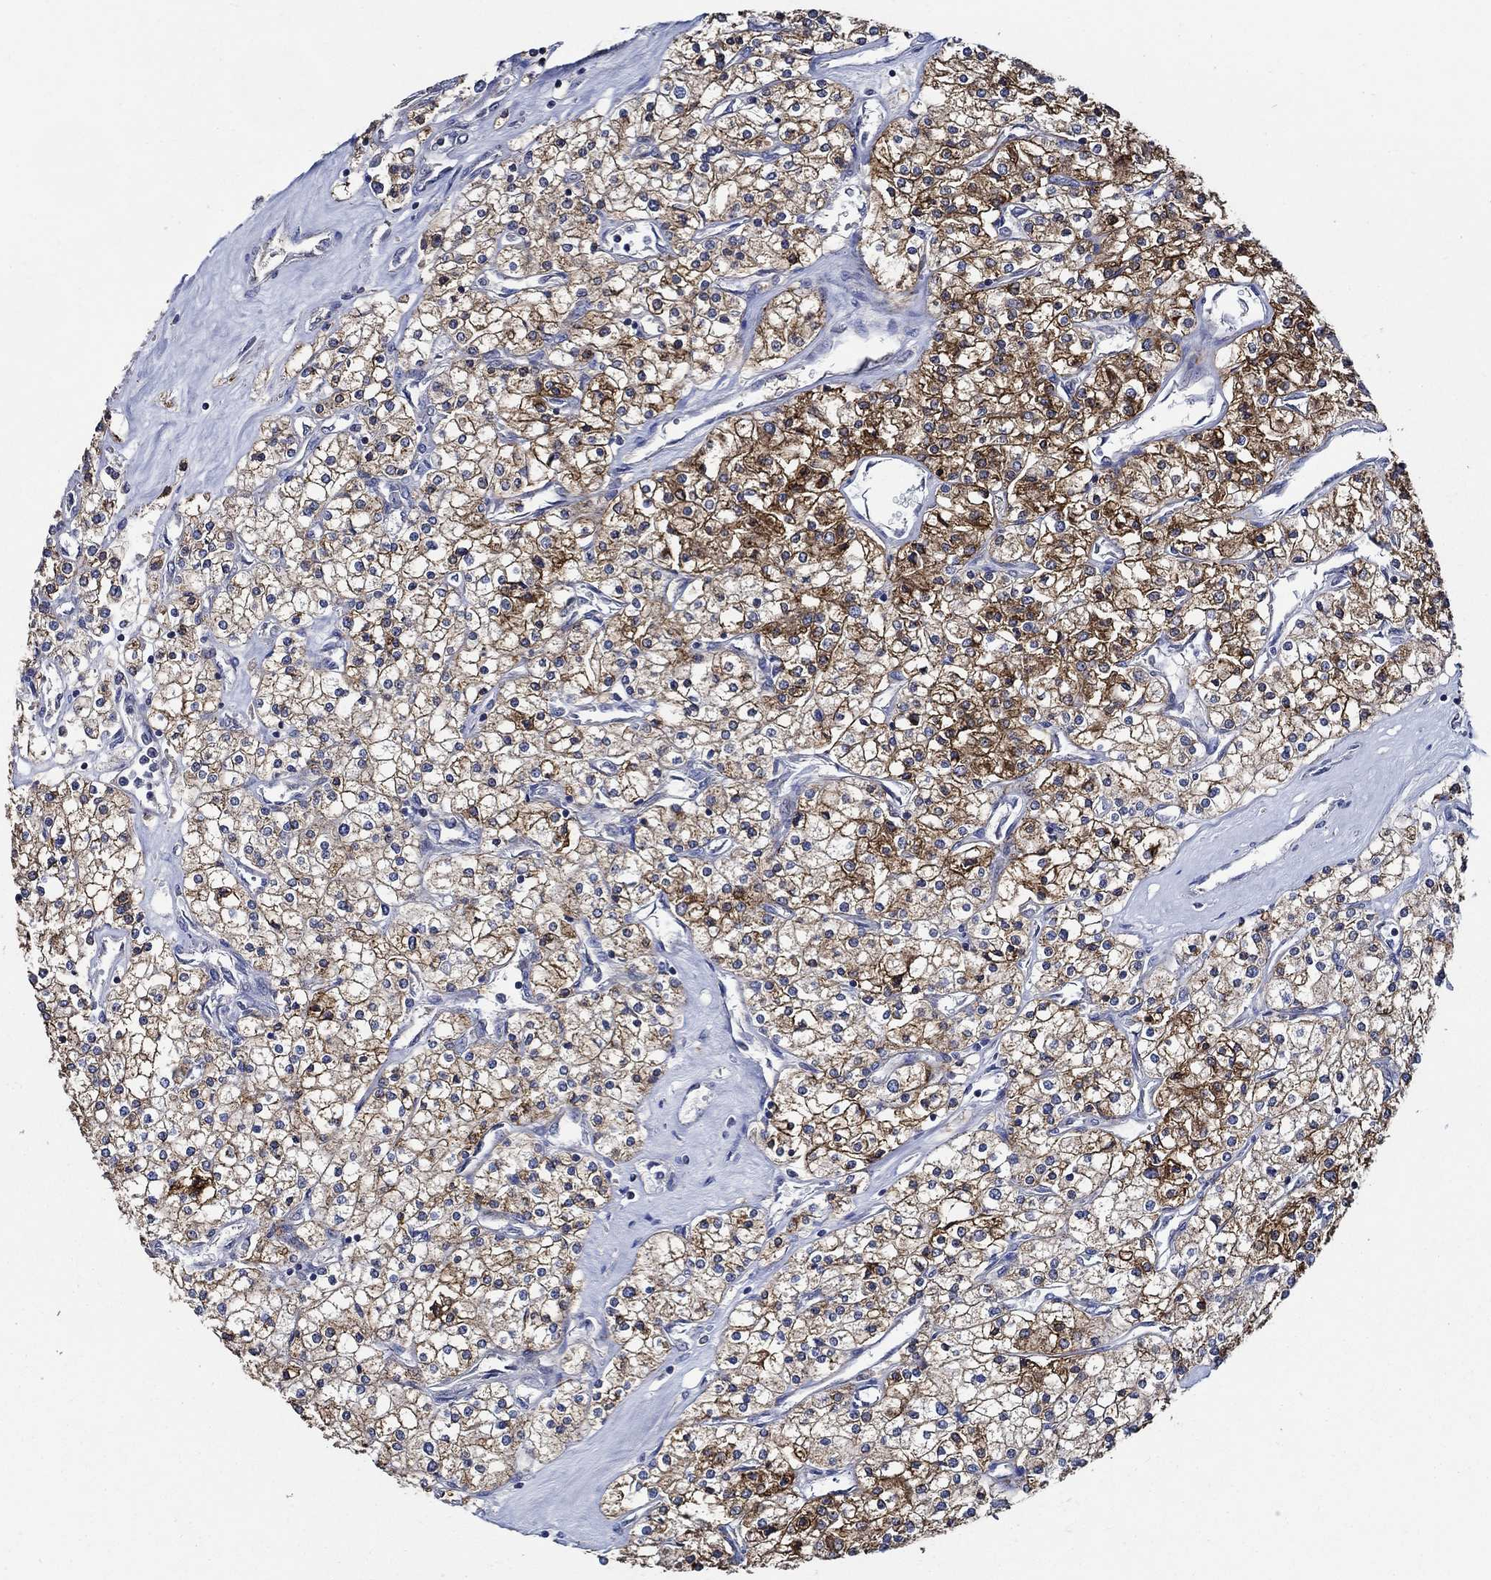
{"staining": {"intensity": "strong", "quantity": "25%-75%", "location": "cytoplasmic/membranous"}, "tissue": "renal cancer", "cell_type": "Tumor cells", "image_type": "cancer", "snomed": [{"axis": "morphology", "description": "Adenocarcinoma, NOS"}, {"axis": "topography", "description": "Kidney"}], "caption": "The image shows immunohistochemical staining of renal cancer. There is strong cytoplasmic/membranous staining is present in approximately 25%-75% of tumor cells.", "gene": "WDR53", "patient": {"sex": "male", "age": 80}}